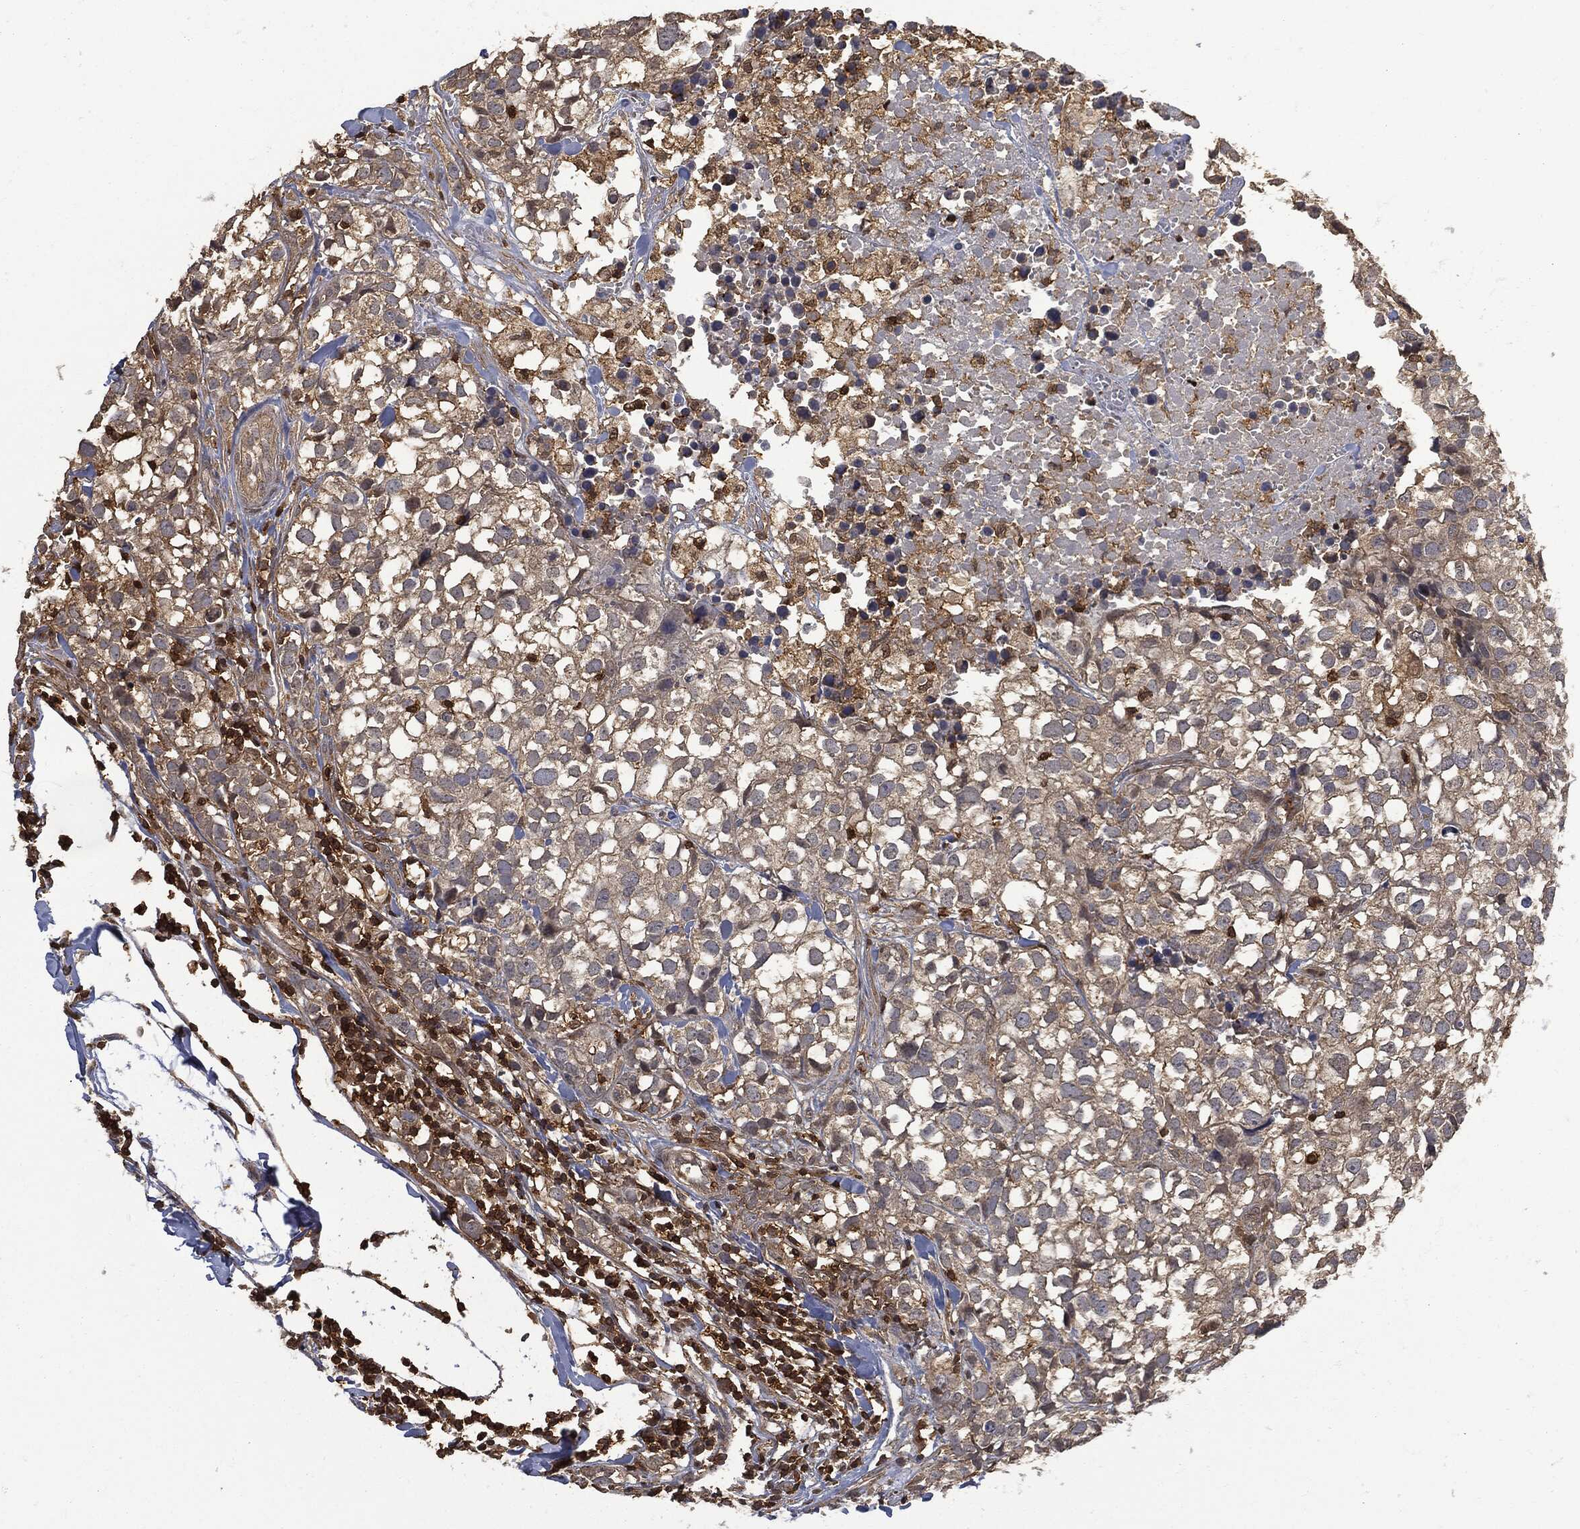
{"staining": {"intensity": "moderate", "quantity": "25%-75%", "location": "cytoplasmic/membranous"}, "tissue": "breast cancer", "cell_type": "Tumor cells", "image_type": "cancer", "snomed": [{"axis": "morphology", "description": "Duct carcinoma"}, {"axis": "topography", "description": "Breast"}], "caption": "High-power microscopy captured an IHC image of breast infiltrating ductal carcinoma, revealing moderate cytoplasmic/membranous staining in about 25%-75% of tumor cells.", "gene": "PSMB10", "patient": {"sex": "female", "age": 30}}